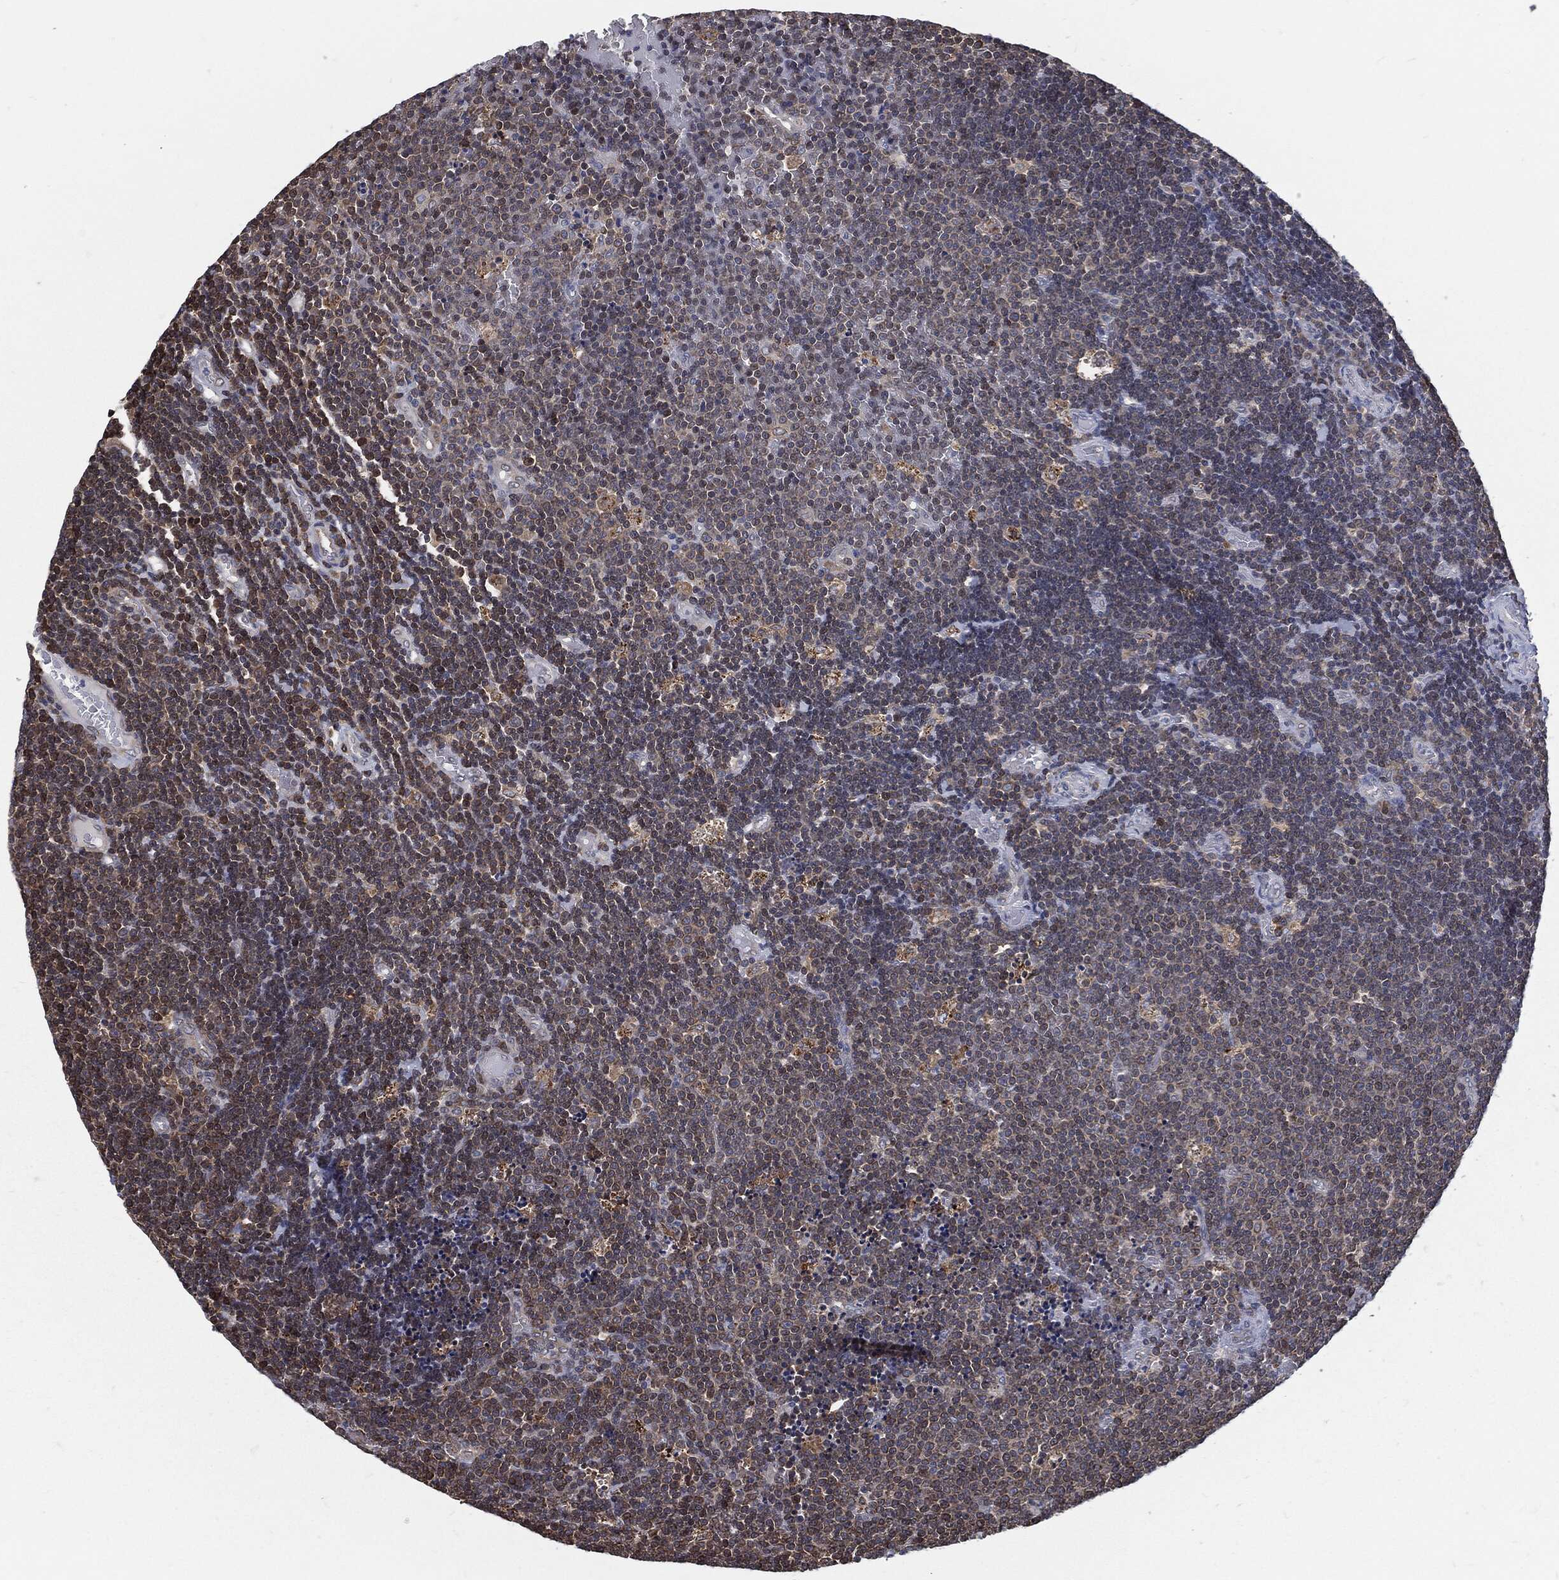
{"staining": {"intensity": "strong", "quantity": "<25%", "location": "cytoplasmic/membranous,nuclear"}, "tissue": "lymphoma", "cell_type": "Tumor cells", "image_type": "cancer", "snomed": [{"axis": "morphology", "description": "Malignant lymphoma, non-Hodgkin's type, Low grade"}, {"axis": "topography", "description": "Brain"}], "caption": "The histopathology image reveals immunohistochemical staining of low-grade malignant lymphoma, non-Hodgkin's type. There is strong cytoplasmic/membranous and nuclear staining is appreciated in approximately <25% of tumor cells.", "gene": "PRDX4", "patient": {"sex": "female", "age": 66}}